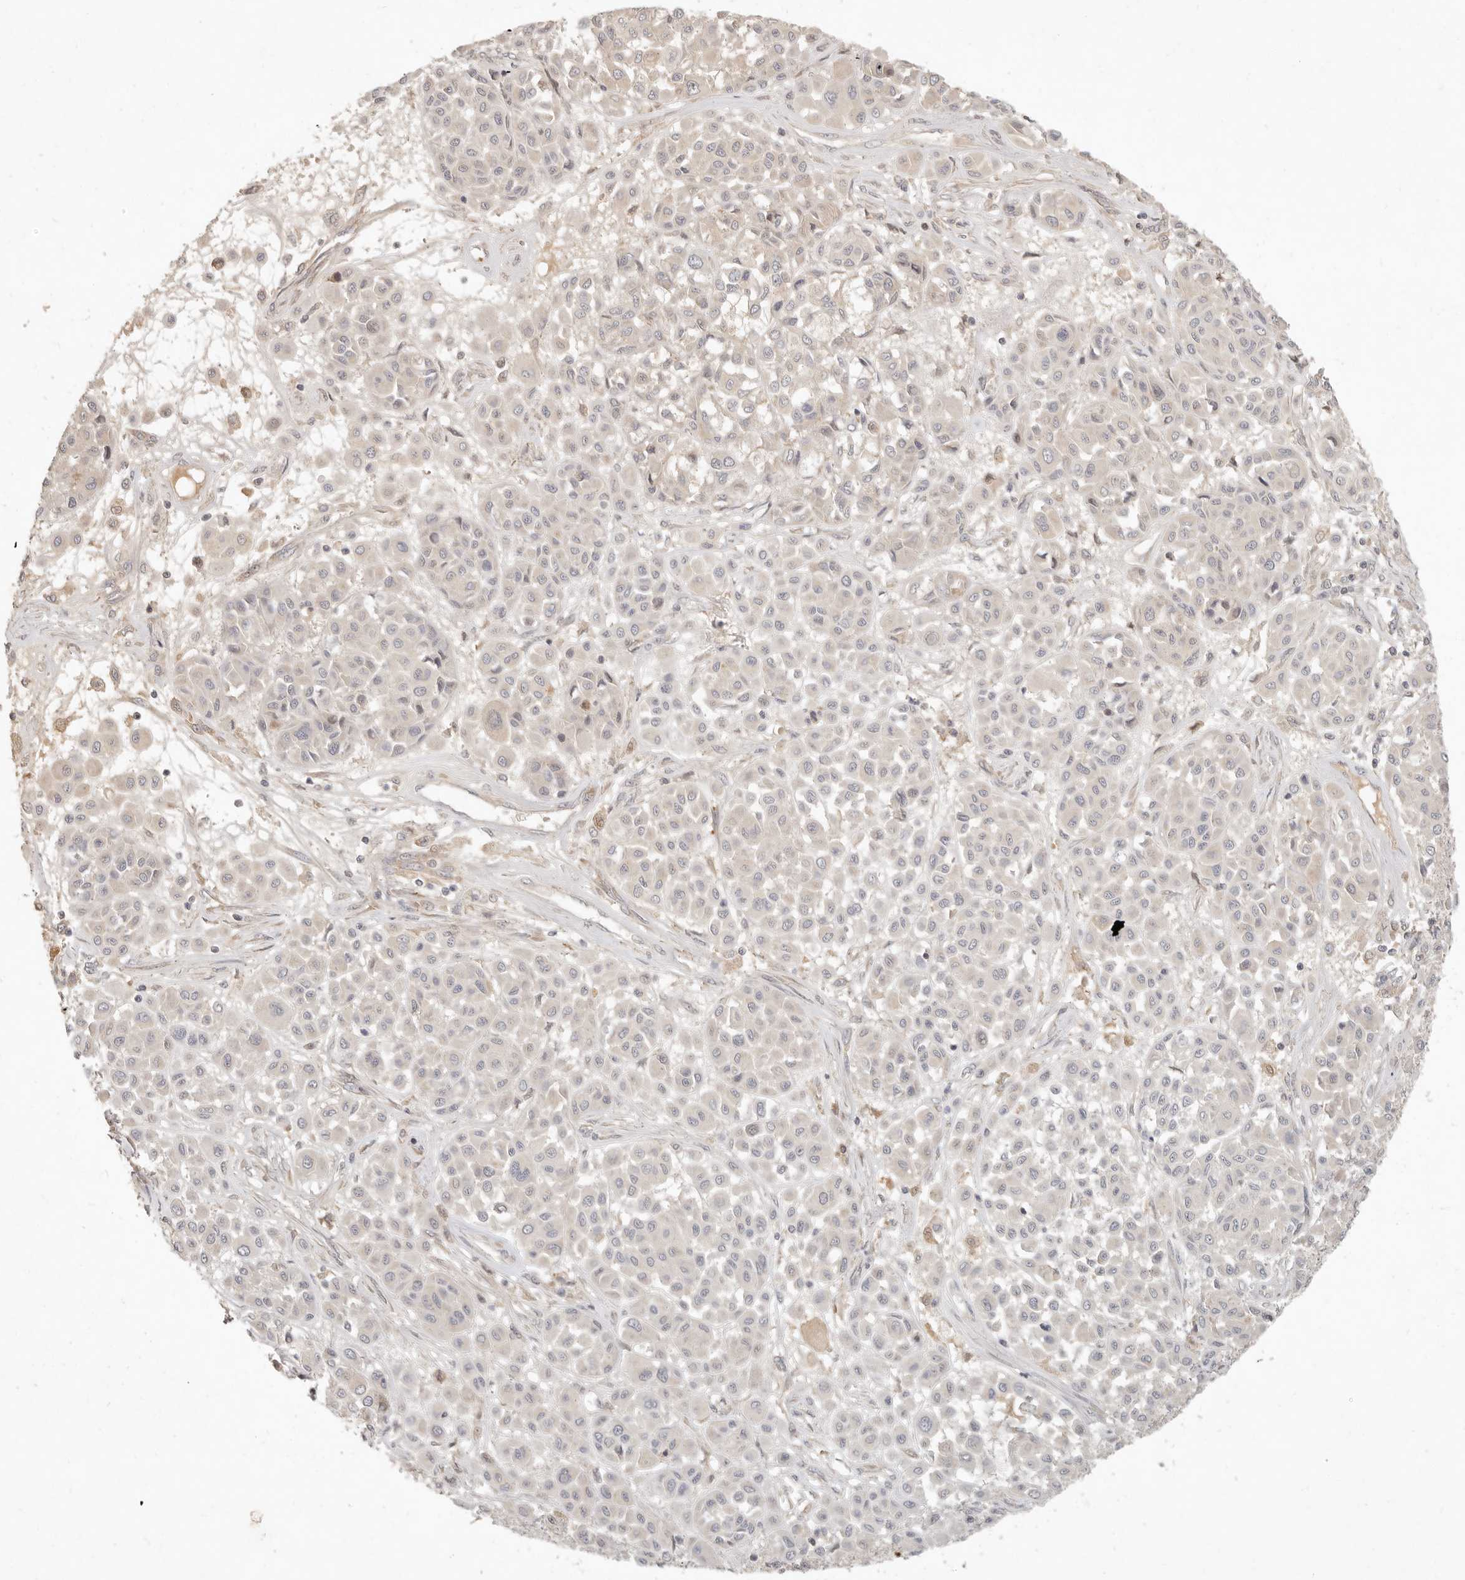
{"staining": {"intensity": "negative", "quantity": "none", "location": "none"}, "tissue": "melanoma", "cell_type": "Tumor cells", "image_type": "cancer", "snomed": [{"axis": "morphology", "description": "Malignant melanoma, Metastatic site"}, {"axis": "topography", "description": "Soft tissue"}], "caption": "Human melanoma stained for a protein using IHC demonstrates no expression in tumor cells.", "gene": "UBXN11", "patient": {"sex": "male", "age": 41}}